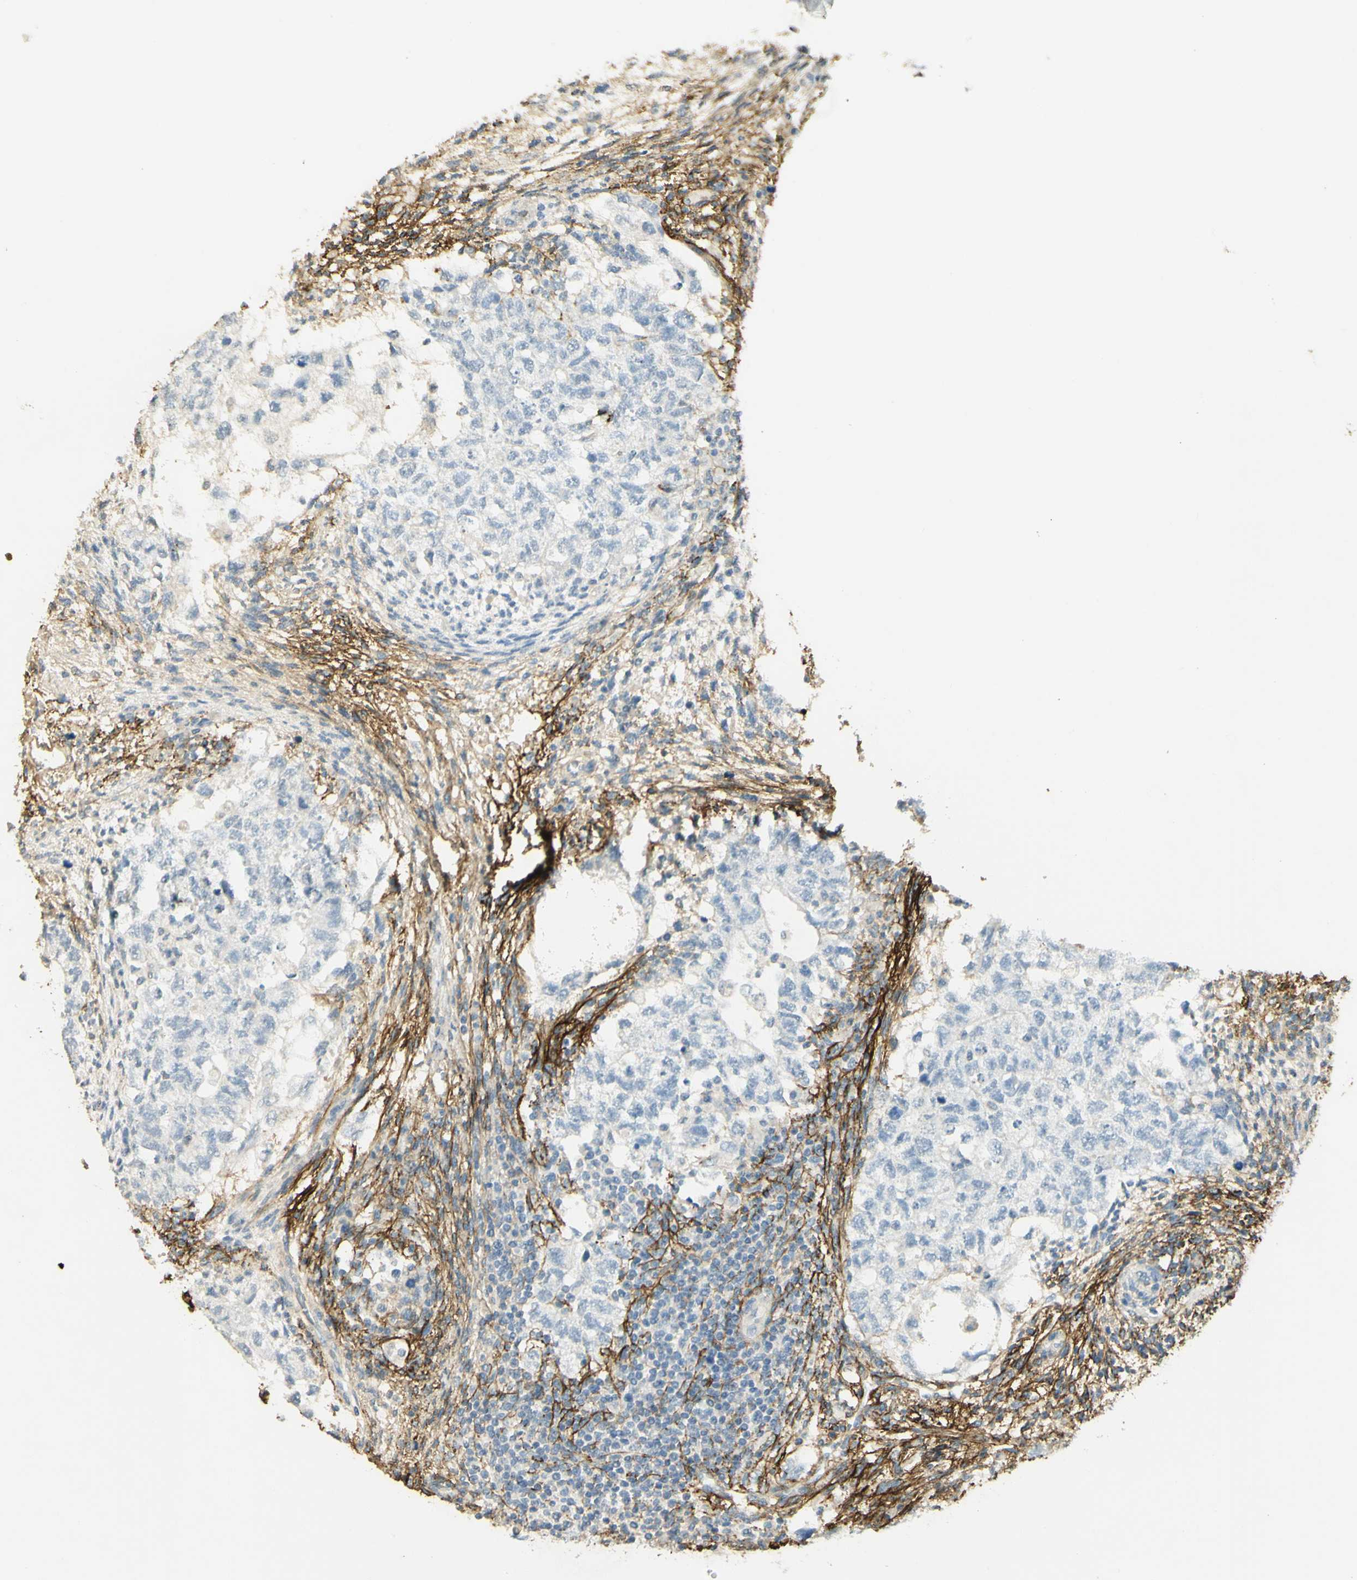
{"staining": {"intensity": "negative", "quantity": "none", "location": "none"}, "tissue": "testis cancer", "cell_type": "Tumor cells", "image_type": "cancer", "snomed": [{"axis": "morphology", "description": "Normal tissue, NOS"}, {"axis": "morphology", "description": "Carcinoma, Embryonal, NOS"}, {"axis": "topography", "description": "Testis"}], "caption": "There is no significant positivity in tumor cells of embryonal carcinoma (testis).", "gene": "TNN", "patient": {"sex": "male", "age": 36}}